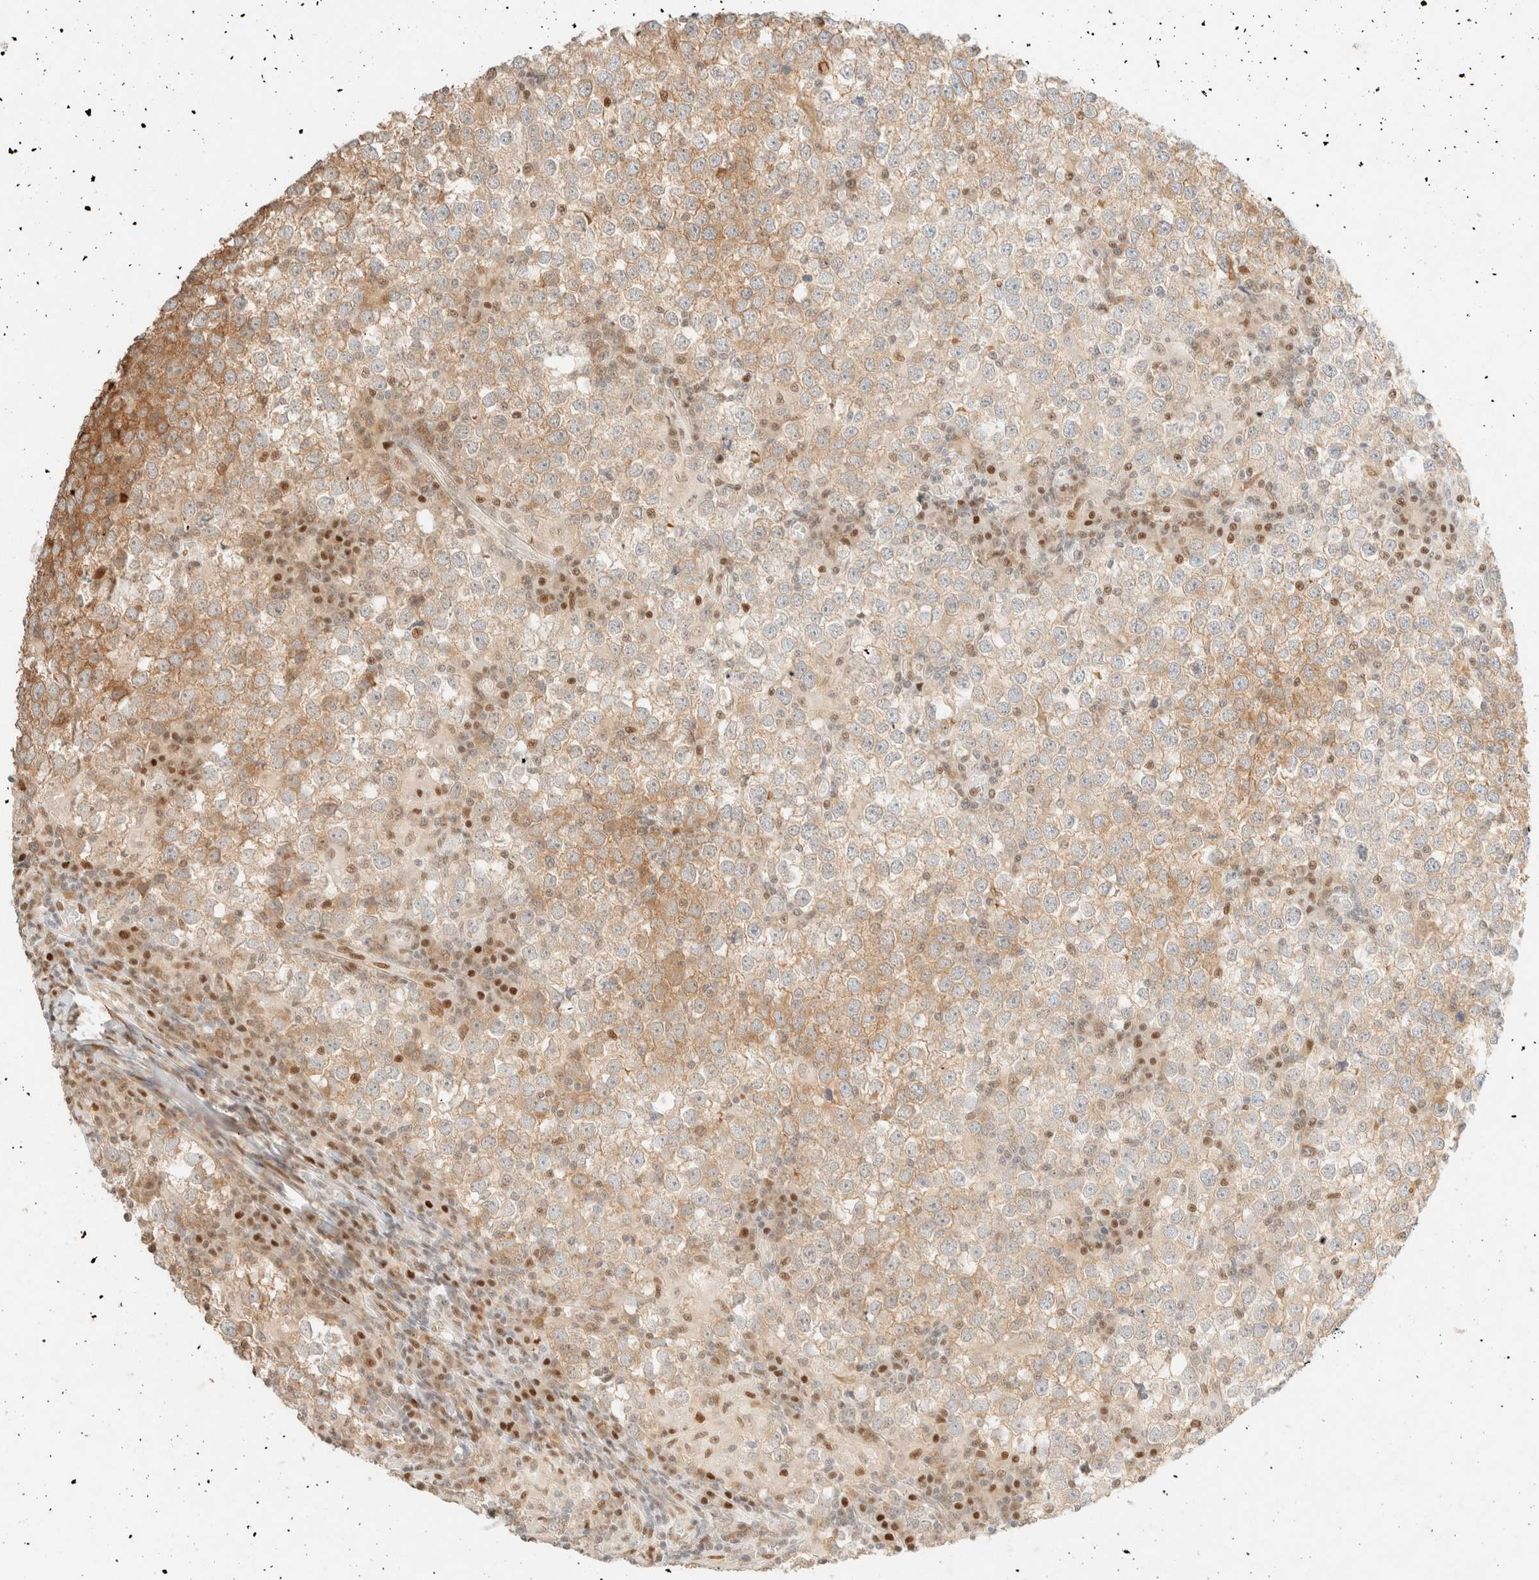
{"staining": {"intensity": "moderate", "quantity": "<25%", "location": "cytoplasmic/membranous"}, "tissue": "testis cancer", "cell_type": "Tumor cells", "image_type": "cancer", "snomed": [{"axis": "morphology", "description": "Seminoma, NOS"}, {"axis": "topography", "description": "Testis"}], "caption": "This is an image of IHC staining of testis cancer (seminoma), which shows moderate positivity in the cytoplasmic/membranous of tumor cells.", "gene": "TSR1", "patient": {"sex": "male", "age": 65}}